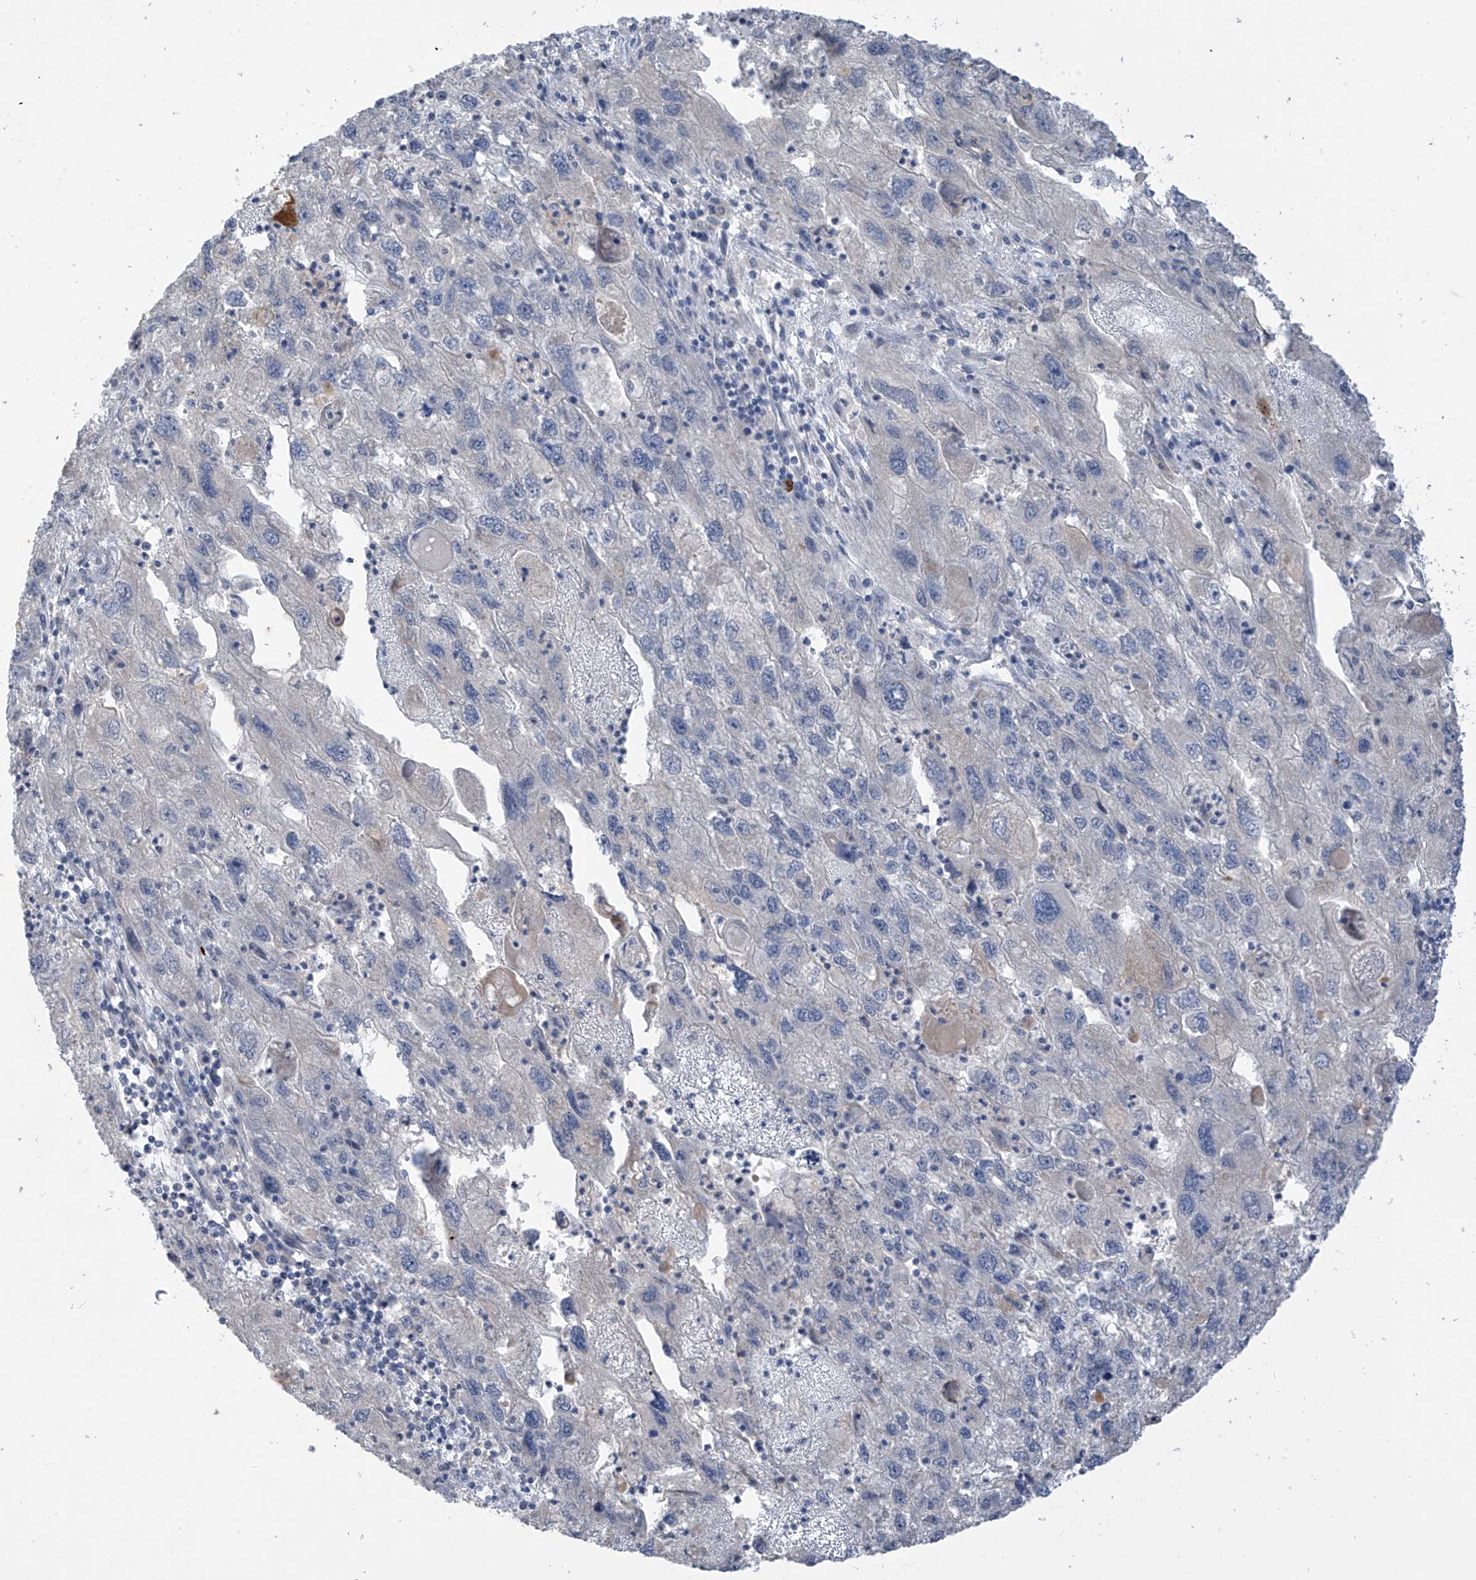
{"staining": {"intensity": "negative", "quantity": "none", "location": "none"}, "tissue": "endometrial cancer", "cell_type": "Tumor cells", "image_type": "cancer", "snomed": [{"axis": "morphology", "description": "Adenocarcinoma, NOS"}, {"axis": "topography", "description": "Endometrium"}], "caption": "The immunohistochemistry (IHC) histopathology image has no significant expression in tumor cells of endometrial cancer (adenocarcinoma) tissue.", "gene": "DGKQ", "patient": {"sex": "female", "age": 49}}